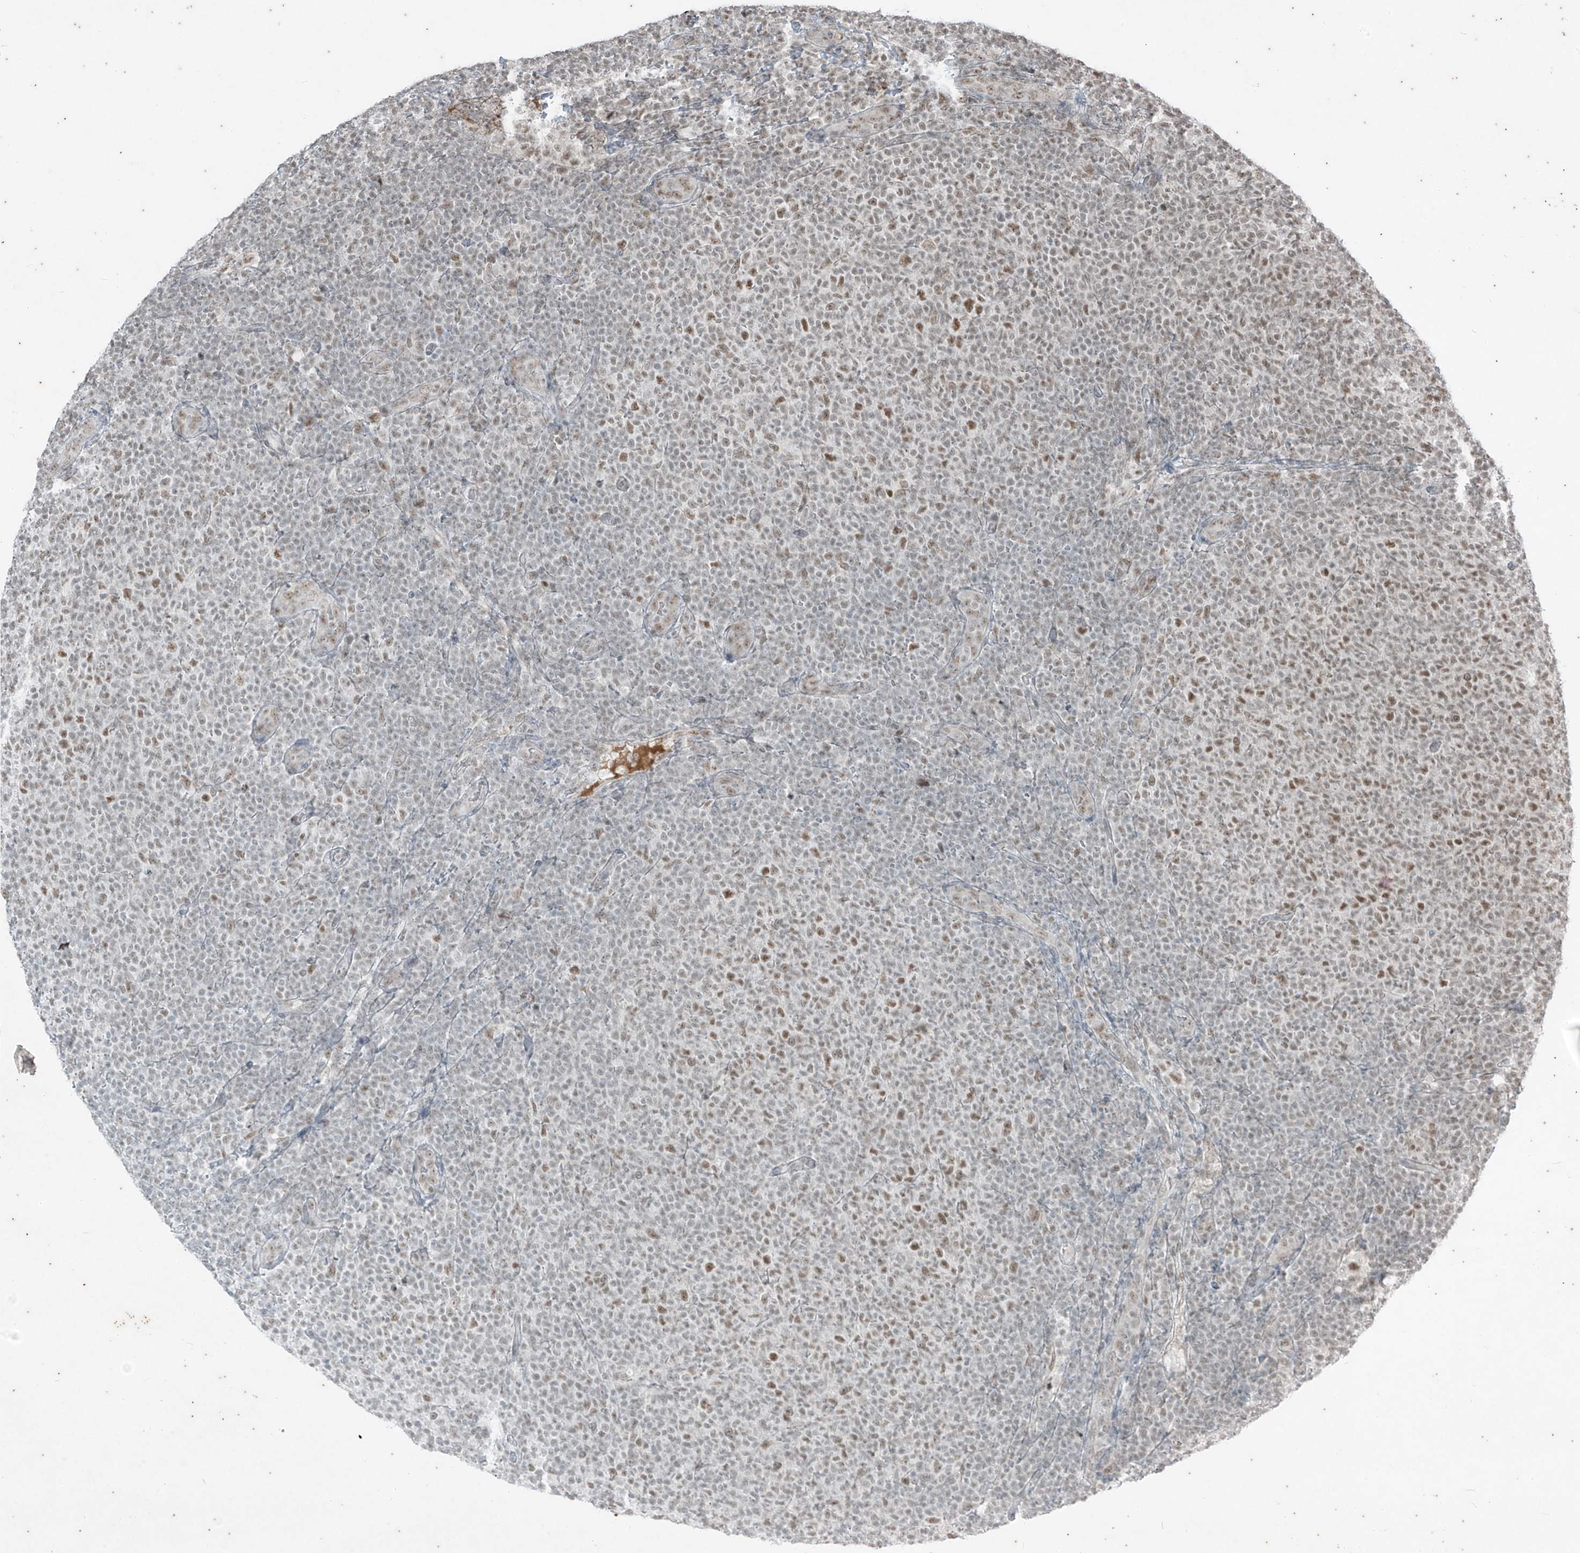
{"staining": {"intensity": "moderate", "quantity": "<25%", "location": "nuclear"}, "tissue": "lymphoma", "cell_type": "Tumor cells", "image_type": "cancer", "snomed": [{"axis": "morphology", "description": "Malignant lymphoma, non-Hodgkin's type, Low grade"}, {"axis": "topography", "description": "Lymph node"}], "caption": "Low-grade malignant lymphoma, non-Hodgkin's type stained with immunohistochemistry (IHC) shows moderate nuclear expression in approximately <25% of tumor cells.", "gene": "ZNF354B", "patient": {"sex": "male", "age": 66}}